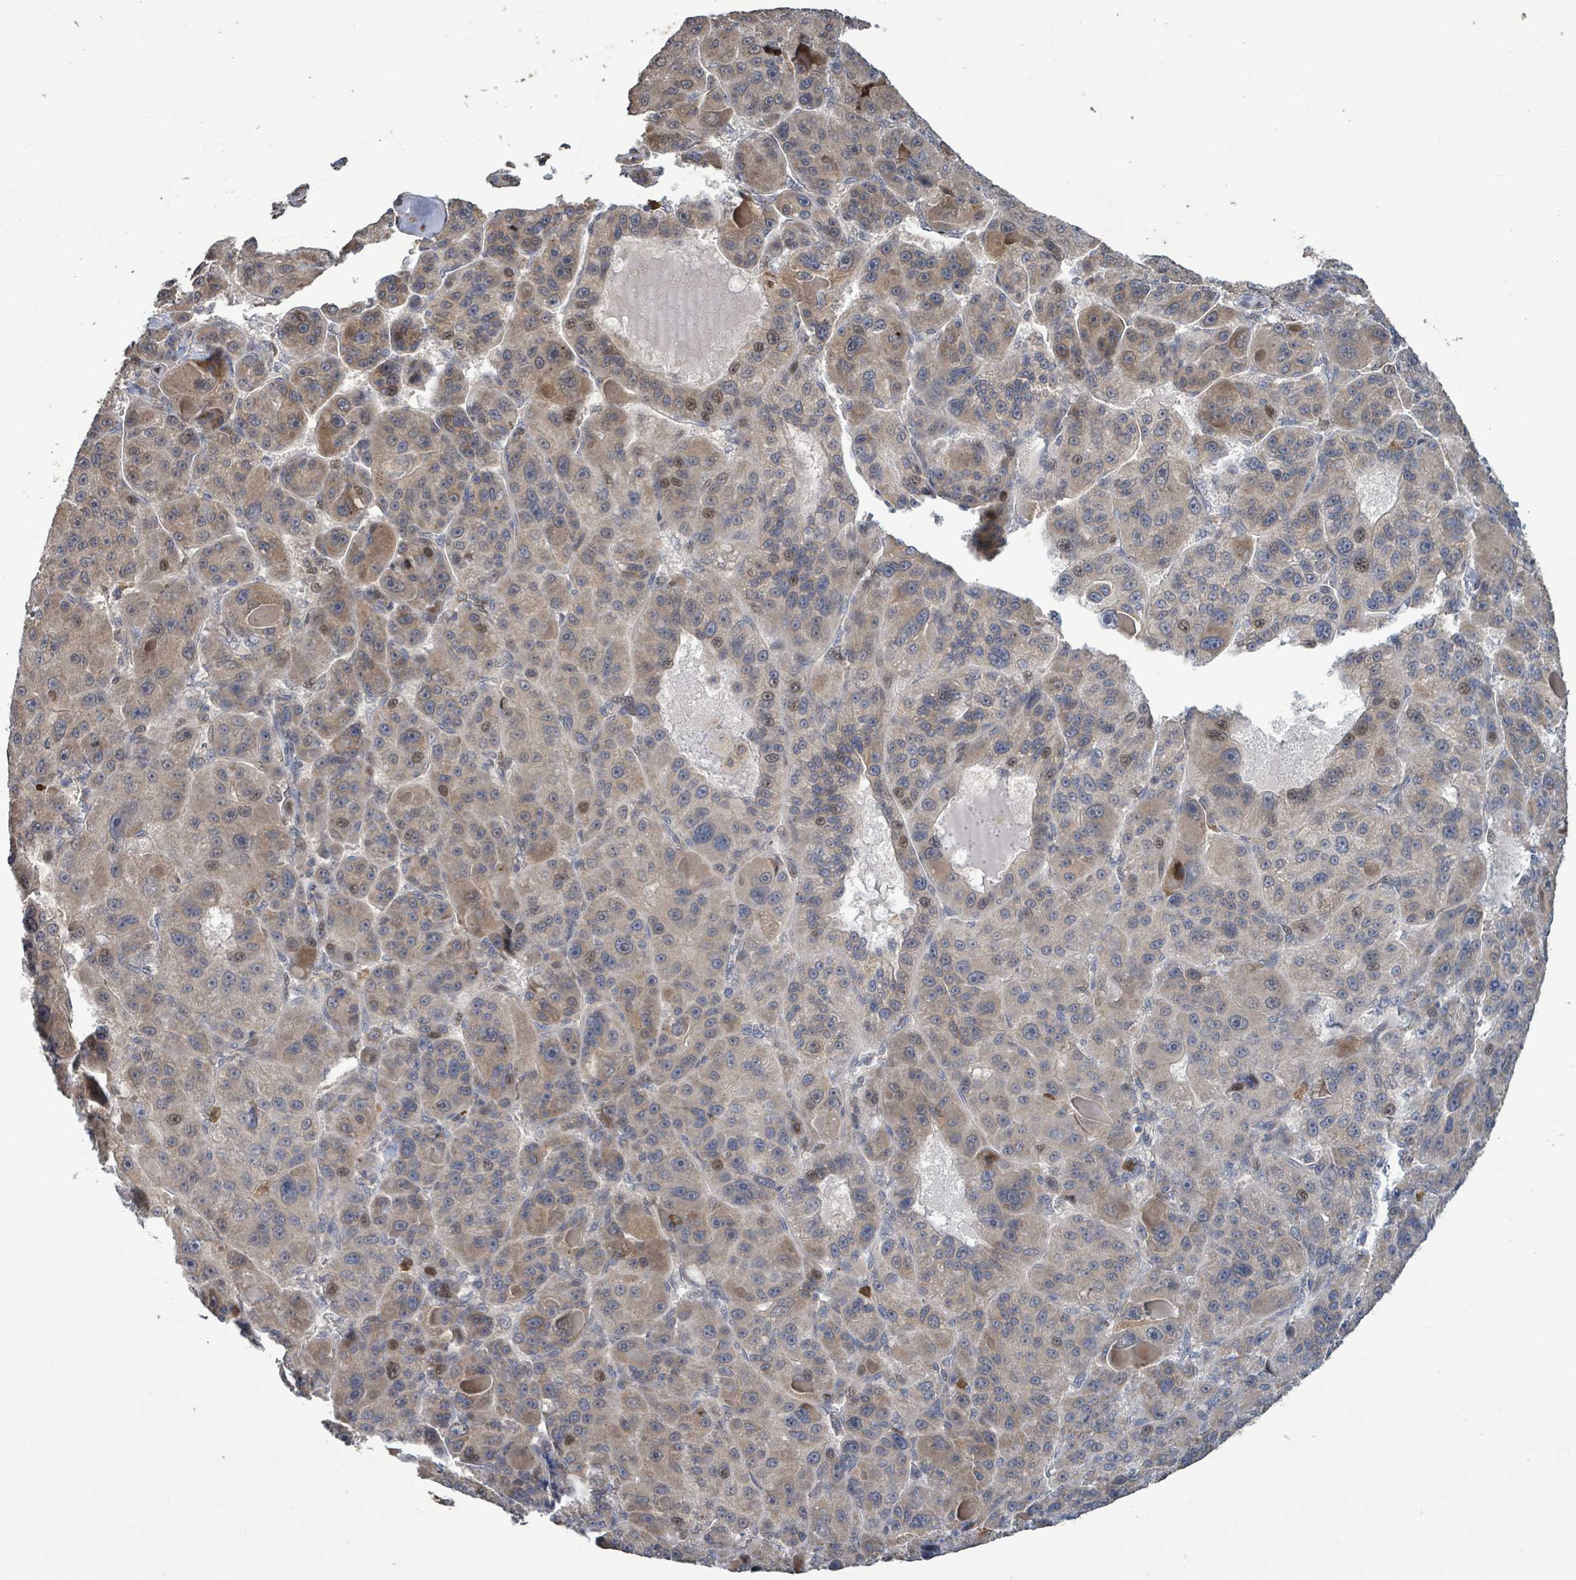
{"staining": {"intensity": "moderate", "quantity": "<25%", "location": "cytoplasmic/membranous,nuclear"}, "tissue": "liver cancer", "cell_type": "Tumor cells", "image_type": "cancer", "snomed": [{"axis": "morphology", "description": "Carcinoma, Hepatocellular, NOS"}, {"axis": "topography", "description": "Liver"}], "caption": "Protein expression analysis of human liver cancer reveals moderate cytoplasmic/membranous and nuclear staining in about <25% of tumor cells.", "gene": "COQ6", "patient": {"sex": "male", "age": 76}}